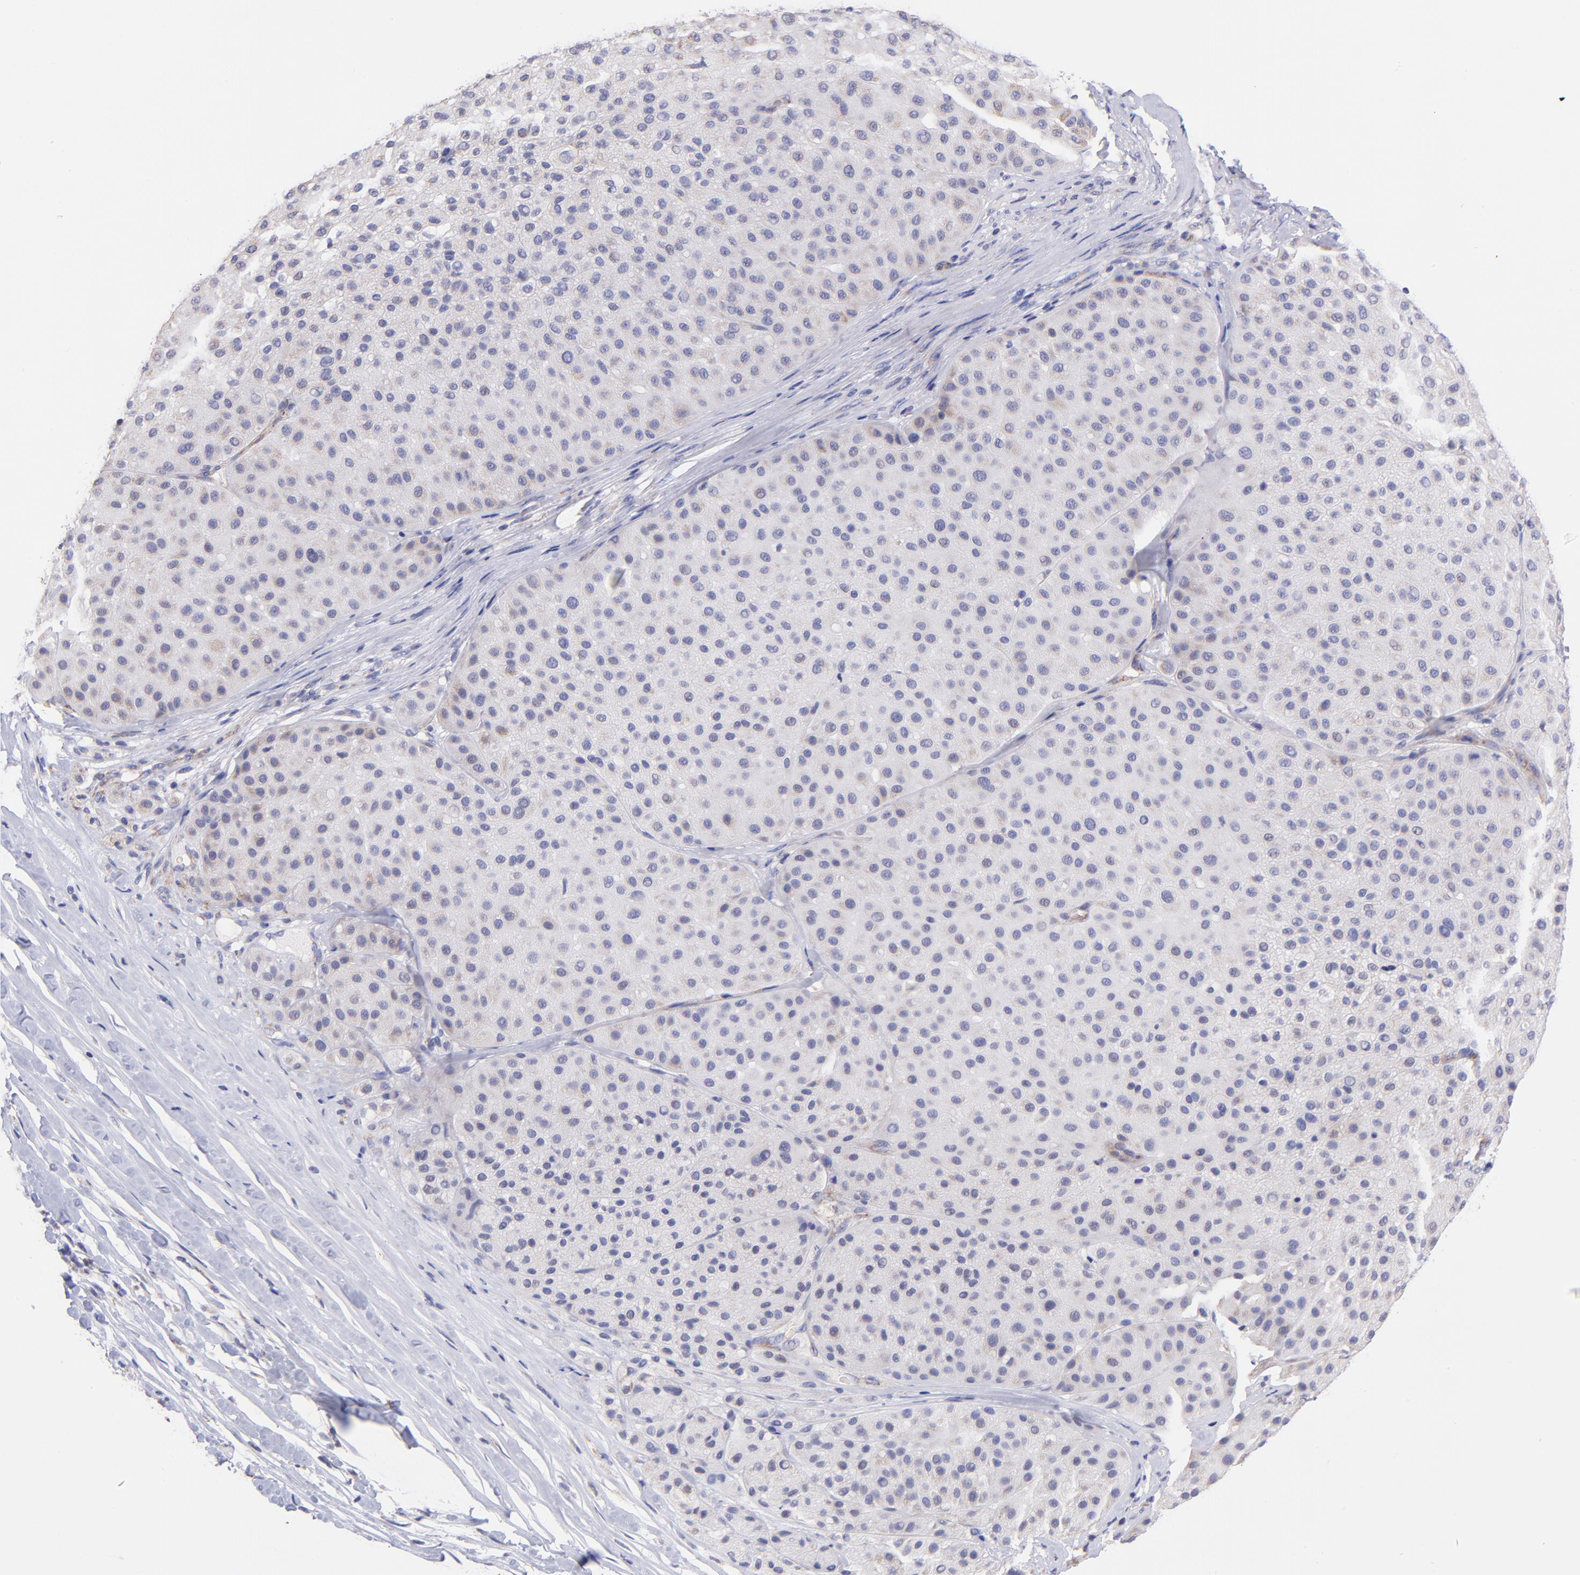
{"staining": {"intensity": "weak", "quantity": "<25%", "location": "cytoplasmic/membranous"}, "tissue": "melanoma", "cell_type": "Tumor cells", "image_type": "cancer", "snomed": [{"axis": "morphology", "description": "Normal tissue, NOS"}, {"axis": "morphology", "description": "Malignant melanoma, Metastatic site"}, {"axis": "topography", "description": "Skin"}], "caption": "A histopathology image of human melanoma is negative for staining in tumor cells.", "gene": "NDUFB7", "patient": {"sex": "male", "age": 41}}